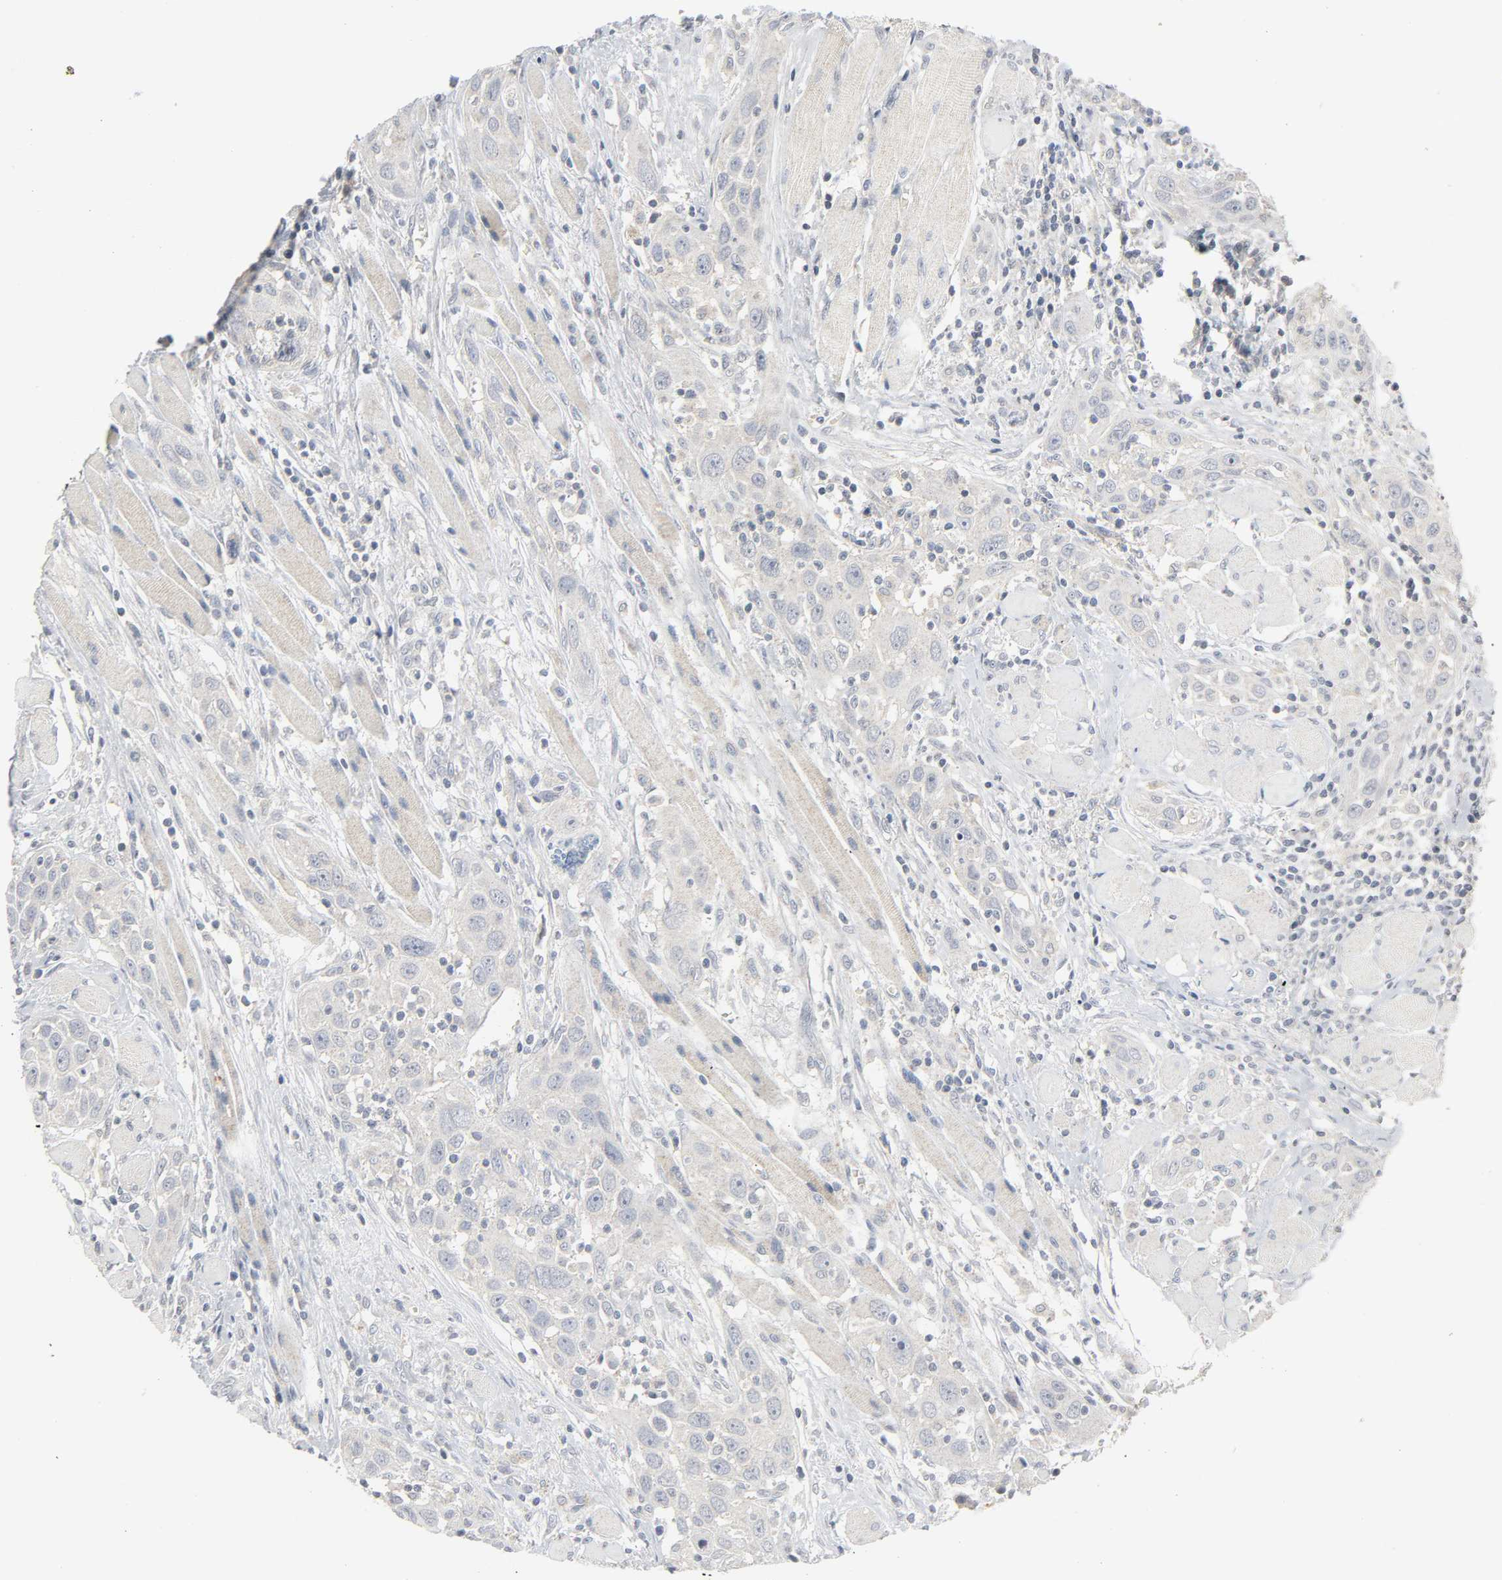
{"staining": {"intensity": "negative", "quantity": "none", "location": "none"}, "tissue": "head and neck cancer", "cell_type": "Tumor cells", "image_type": "cancer", "snomed": [{"axis": "morphology", "description": "Squamous cell carcinoma, NOS"}, {"axis": "topography", "description": "Oral tissue"}, {"axis": "topography", "description": "Head-Neck"}], "caption": "Immunohistochemistry (IHC) photomicrograph of neoplastic tissue: human head and neck cancer (squamous cell carcinoma) stained with DAB demonstrates no significant protein positivity in tumor cells.", "gene": "CLIP1", "patient": {"sex": "female", "age": 50}}